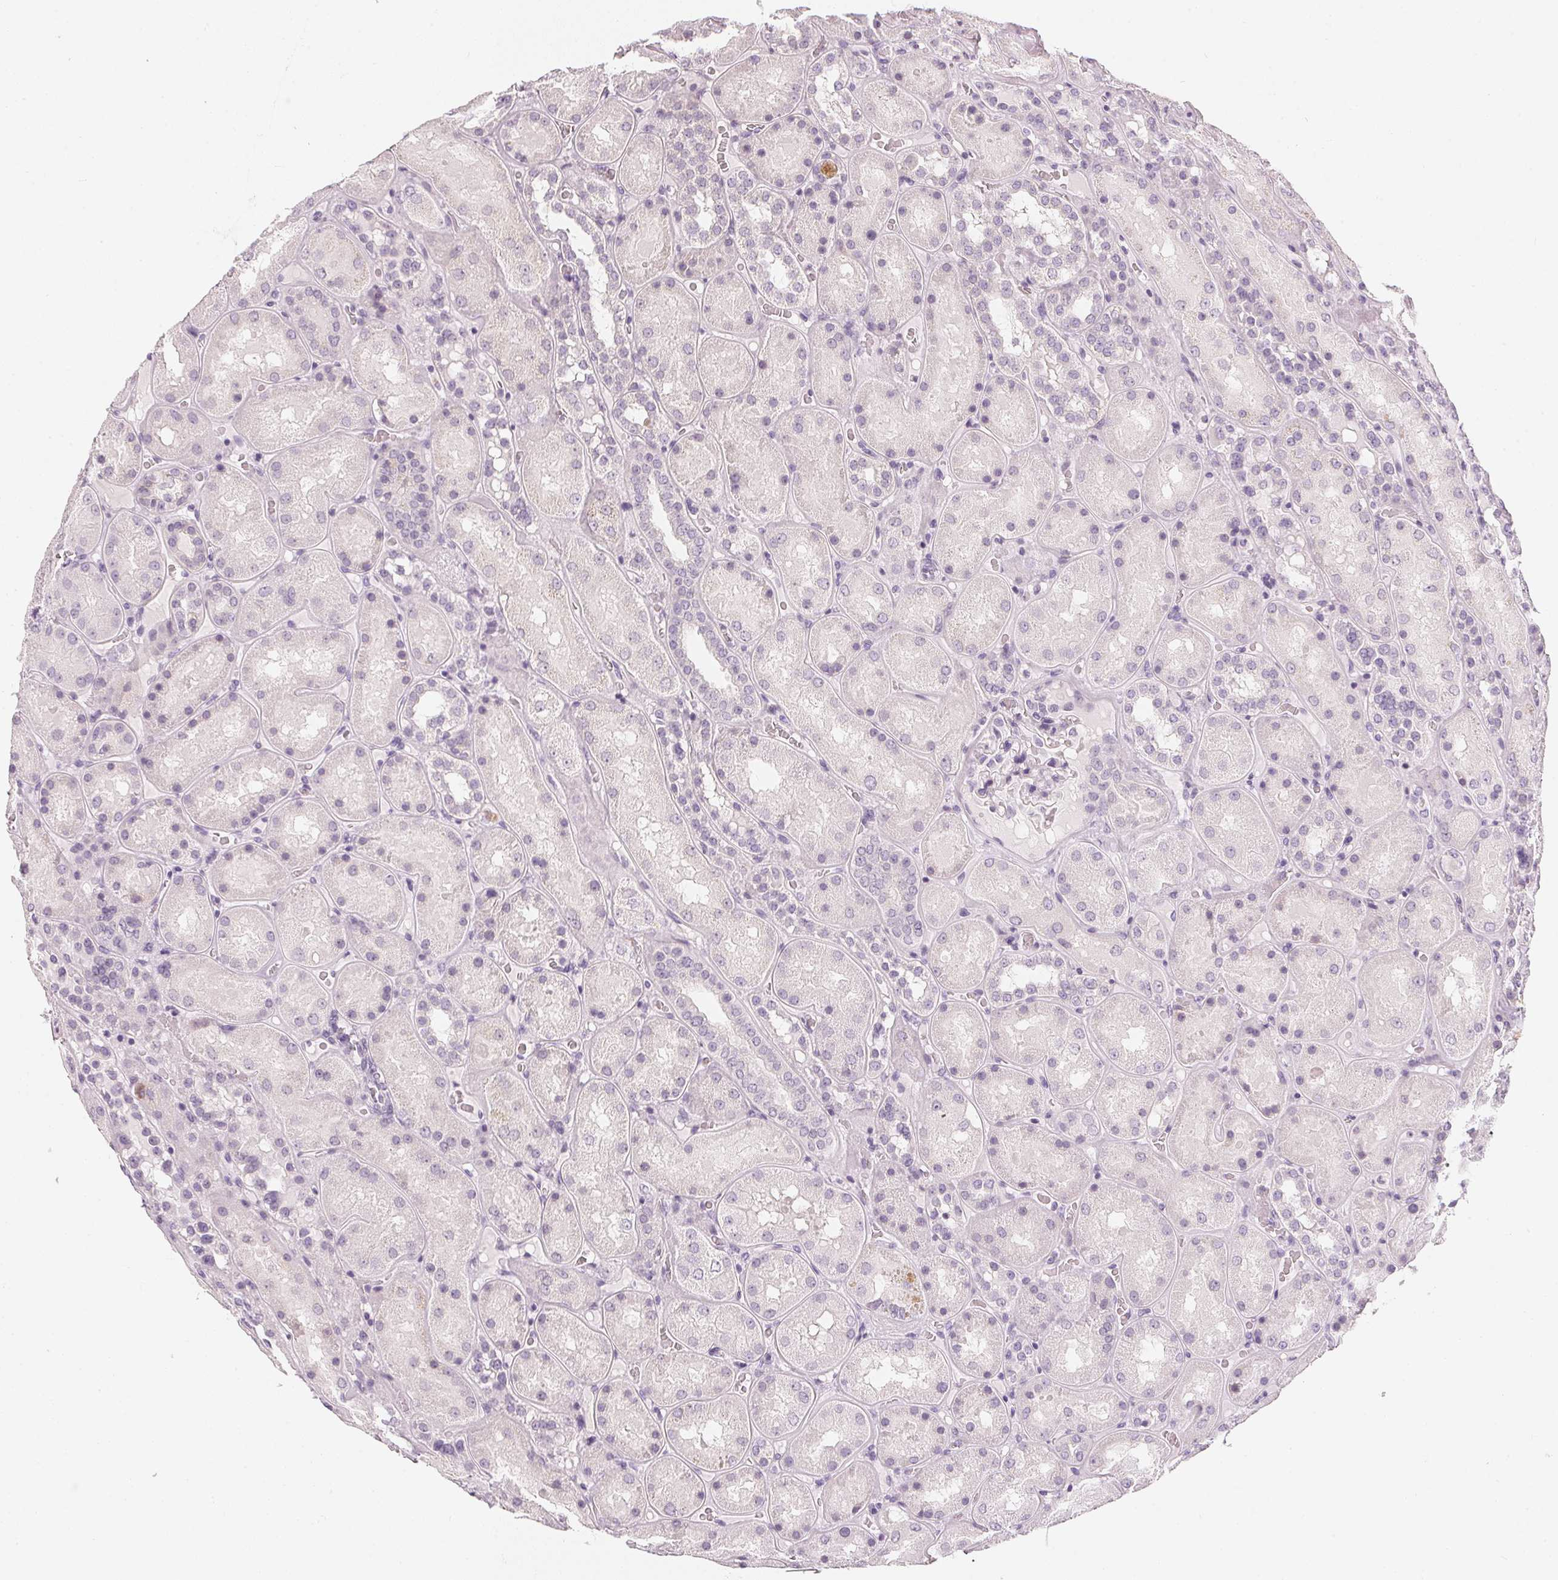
{"staining": {"intensity": "negative", "quantity": "none", "location": "none"}, "tissue": "kidney", "cell_type": "Cells in glomeruli", "image_type": "normal", "snomed": [{"axis": "morphology", "description": "Normal tissue, NOS"}, {"axis": "topography", "description": "Kidney"}], "caption": "This is a micrograph of immunohistochemistry staining of unremarkable kidney, which shows no positivity in cells in glomeruli.", "gene": "CHST4", "patient": {"sex": "male", "age": 73}}